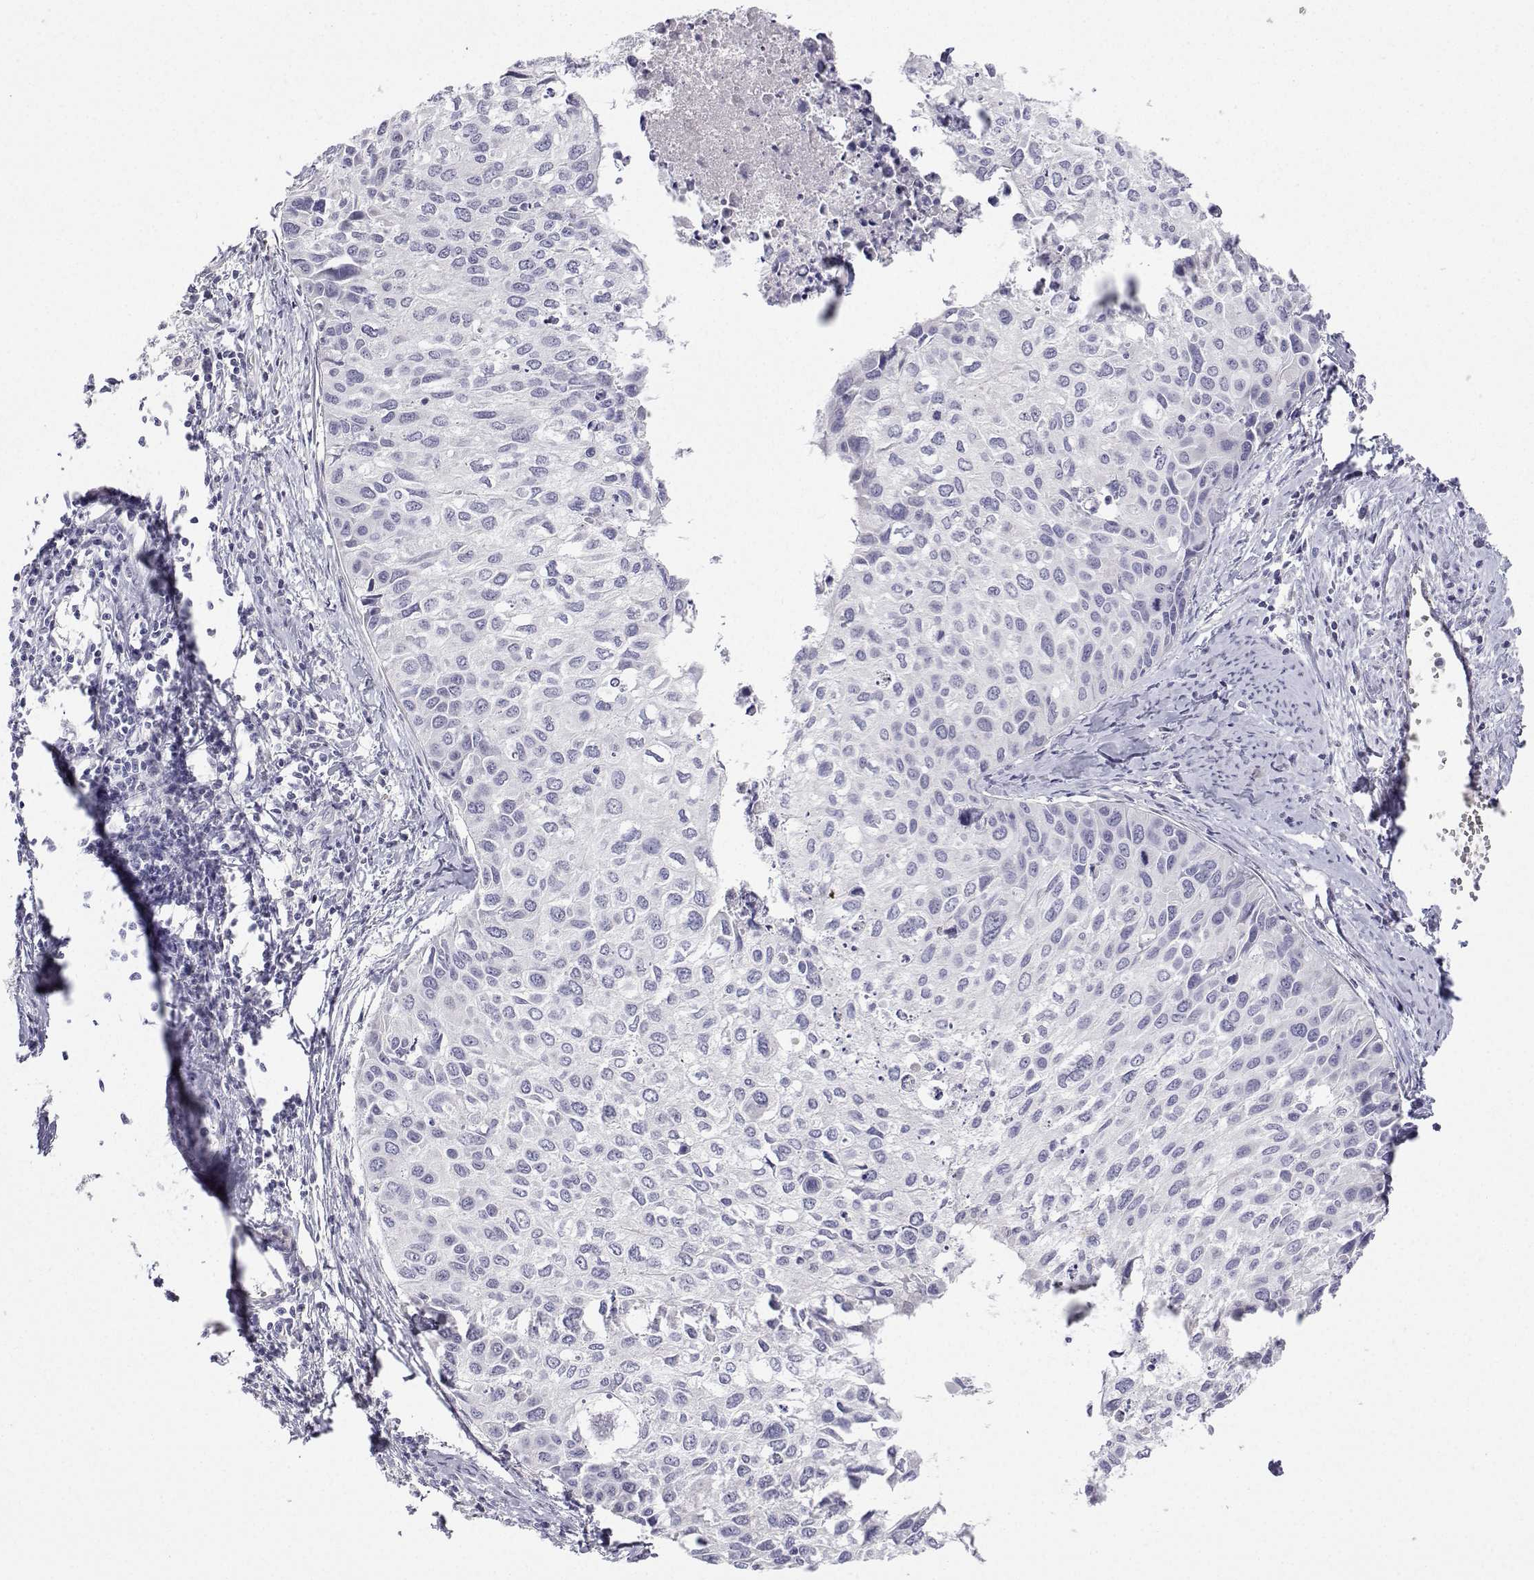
{"staining": {"intensity": "negative", "quantity": "none", "location": "none"}, "tissue": "cervical cancer", "cell_type": "Tumor cells", "image_type": "cancer", "snomed": [{"axis": "morphology", "description": "Squamous cell carcinoma, NOS"}, {"axis": "topography", "description": "Cervix"}], "caption": "High magnification brightfield microscopy of cervical squamous cell carcinoma stained with DAB (3,3'-diaminobenzidine) (brown) and counterstained with hematoxylin (blue): tumor cells show no significant staining.", "gene": "ANKRD65", "patient": {"sex": "female", "age": 50}}